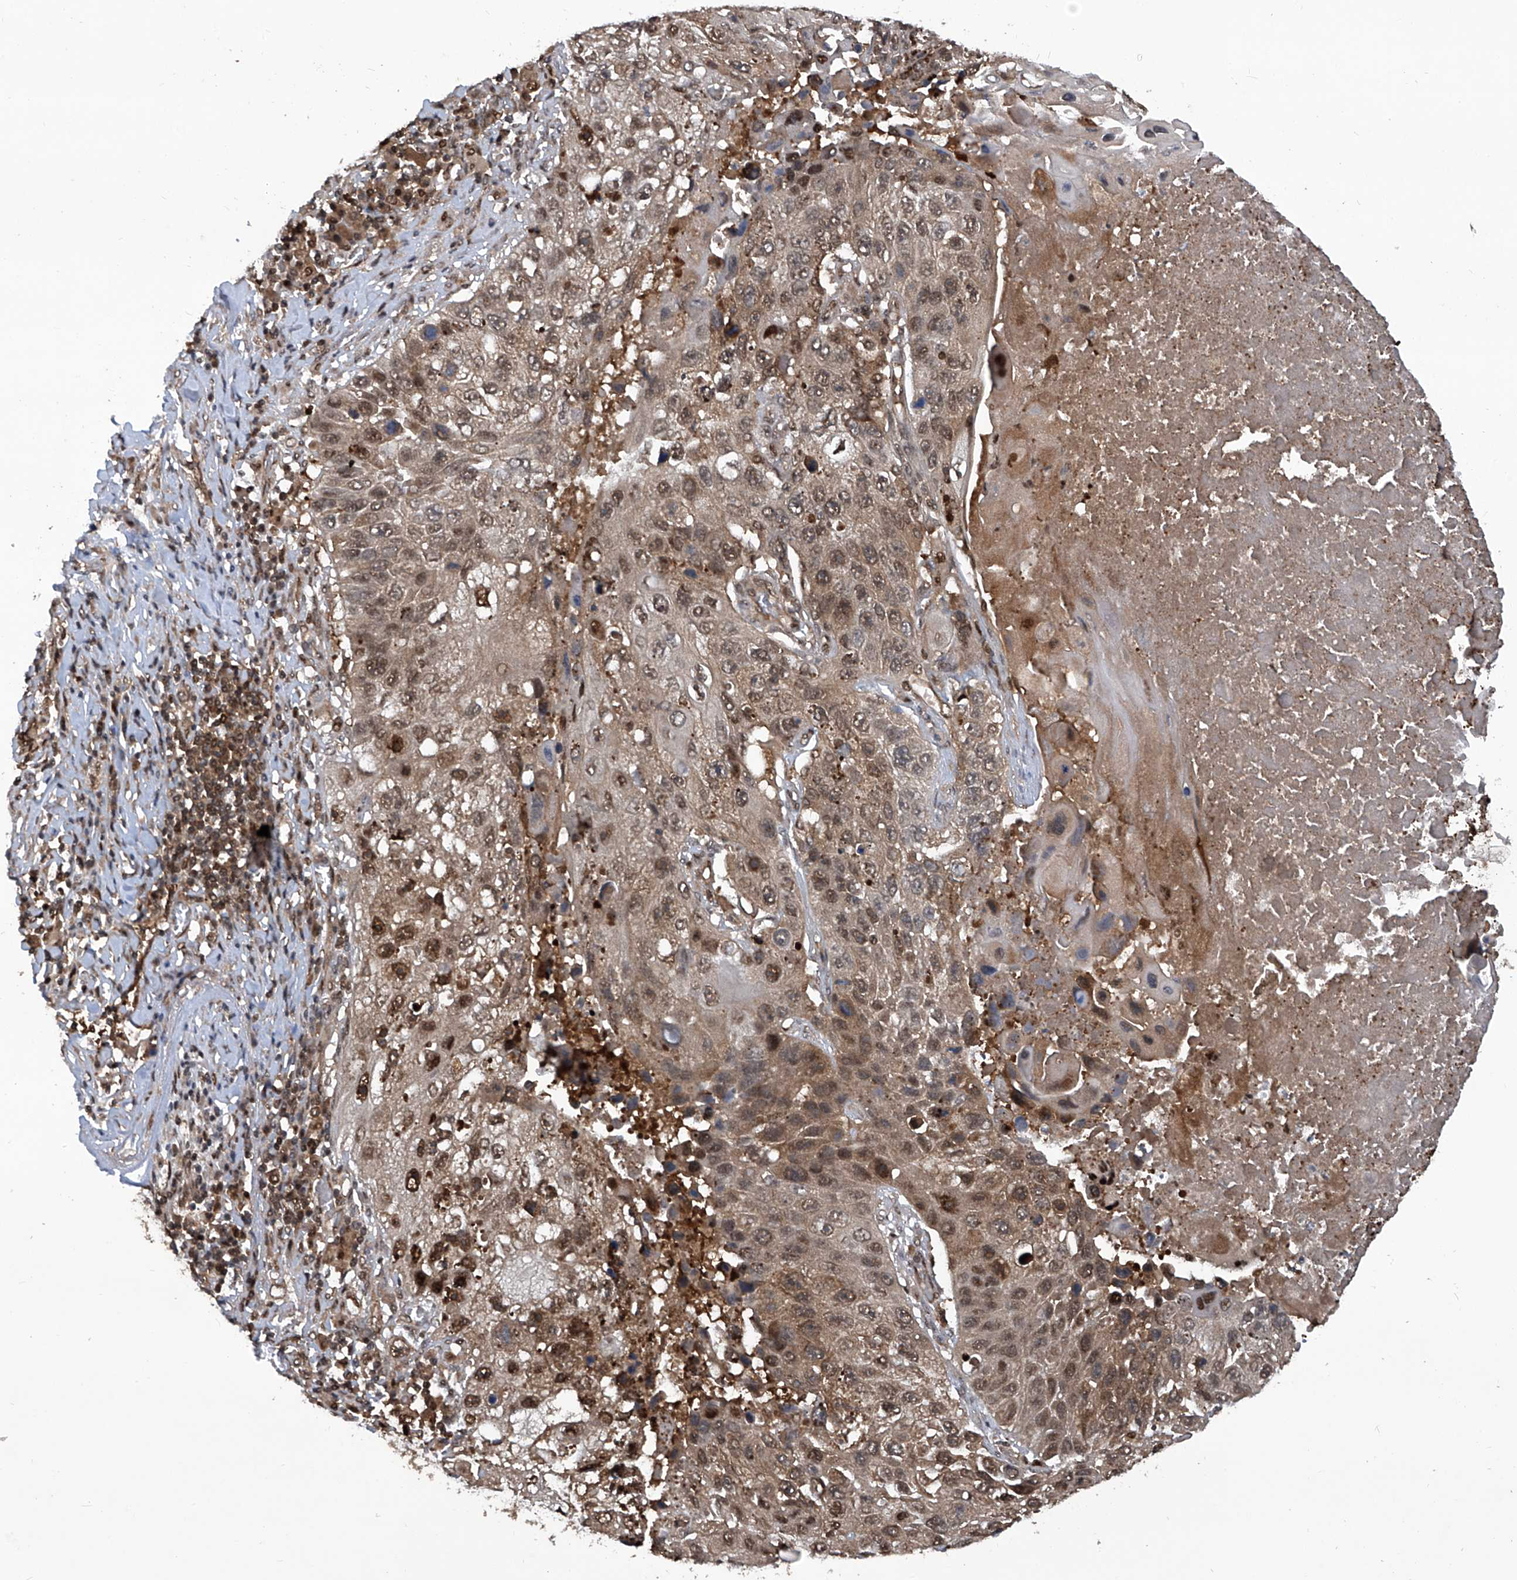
{"staining": {"intensity": "moderate", "quantity": ">75%", "location": "nuclear"}, "tissue": "lung cancer", "cell_type": "Tumor cells", "image_type": "cancer", "snomed": [{"axis": "morphology", "description": "Squamous cell carcinoma, NOS"}, {"axis": "topography", "description": "Lung"}], "caption": "A photomicrograph of human lung cancer stained for a protein reveals moderate nuclear brown staining in tumor cells. The protein is shown in brown color, while the nuclei are stained blue.", "gene": "PSMB1", "patient": {"sex": "male", "age": 61}}